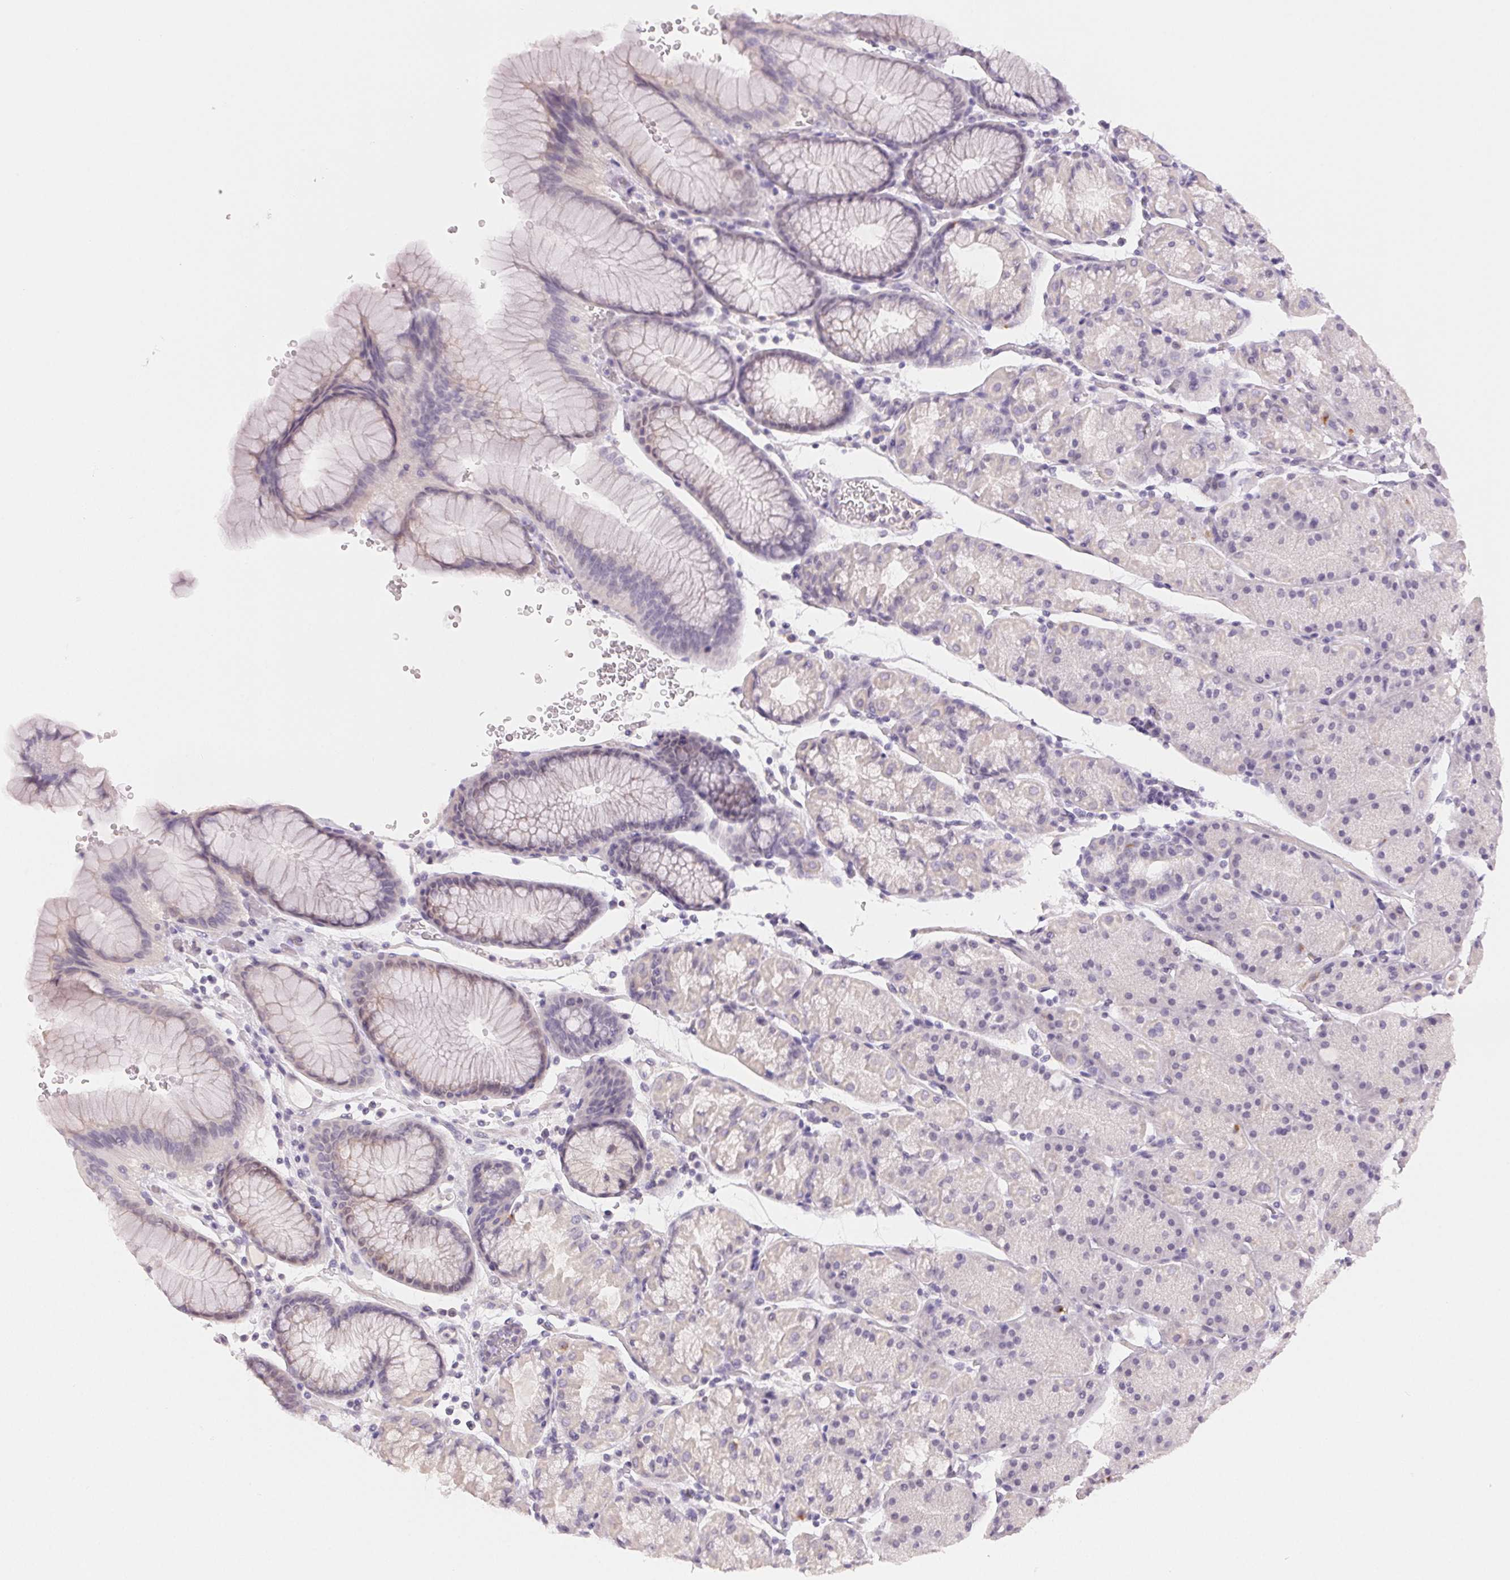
{"staining": {"intensity": "negative", "quantity": "none", "location": "none"}, "tissue": "stomach", "cell_type": "Glandular cells", "image_type": "normal", "snomed": [{"axis": "morphology", "description": "Normal tissue, NOS"}, {"axis": "topography", "description": "Stomach, upper"}, {"axis": "topography", "description": "Stomach"}], "caption": "Glandular cells show no significant protein expression in normal stomach. (DAB IHC visualized using brightfield microscopy, high magnification).", "gene": "BPIFB2", "patient": {"sex": "male", "age": 76}}